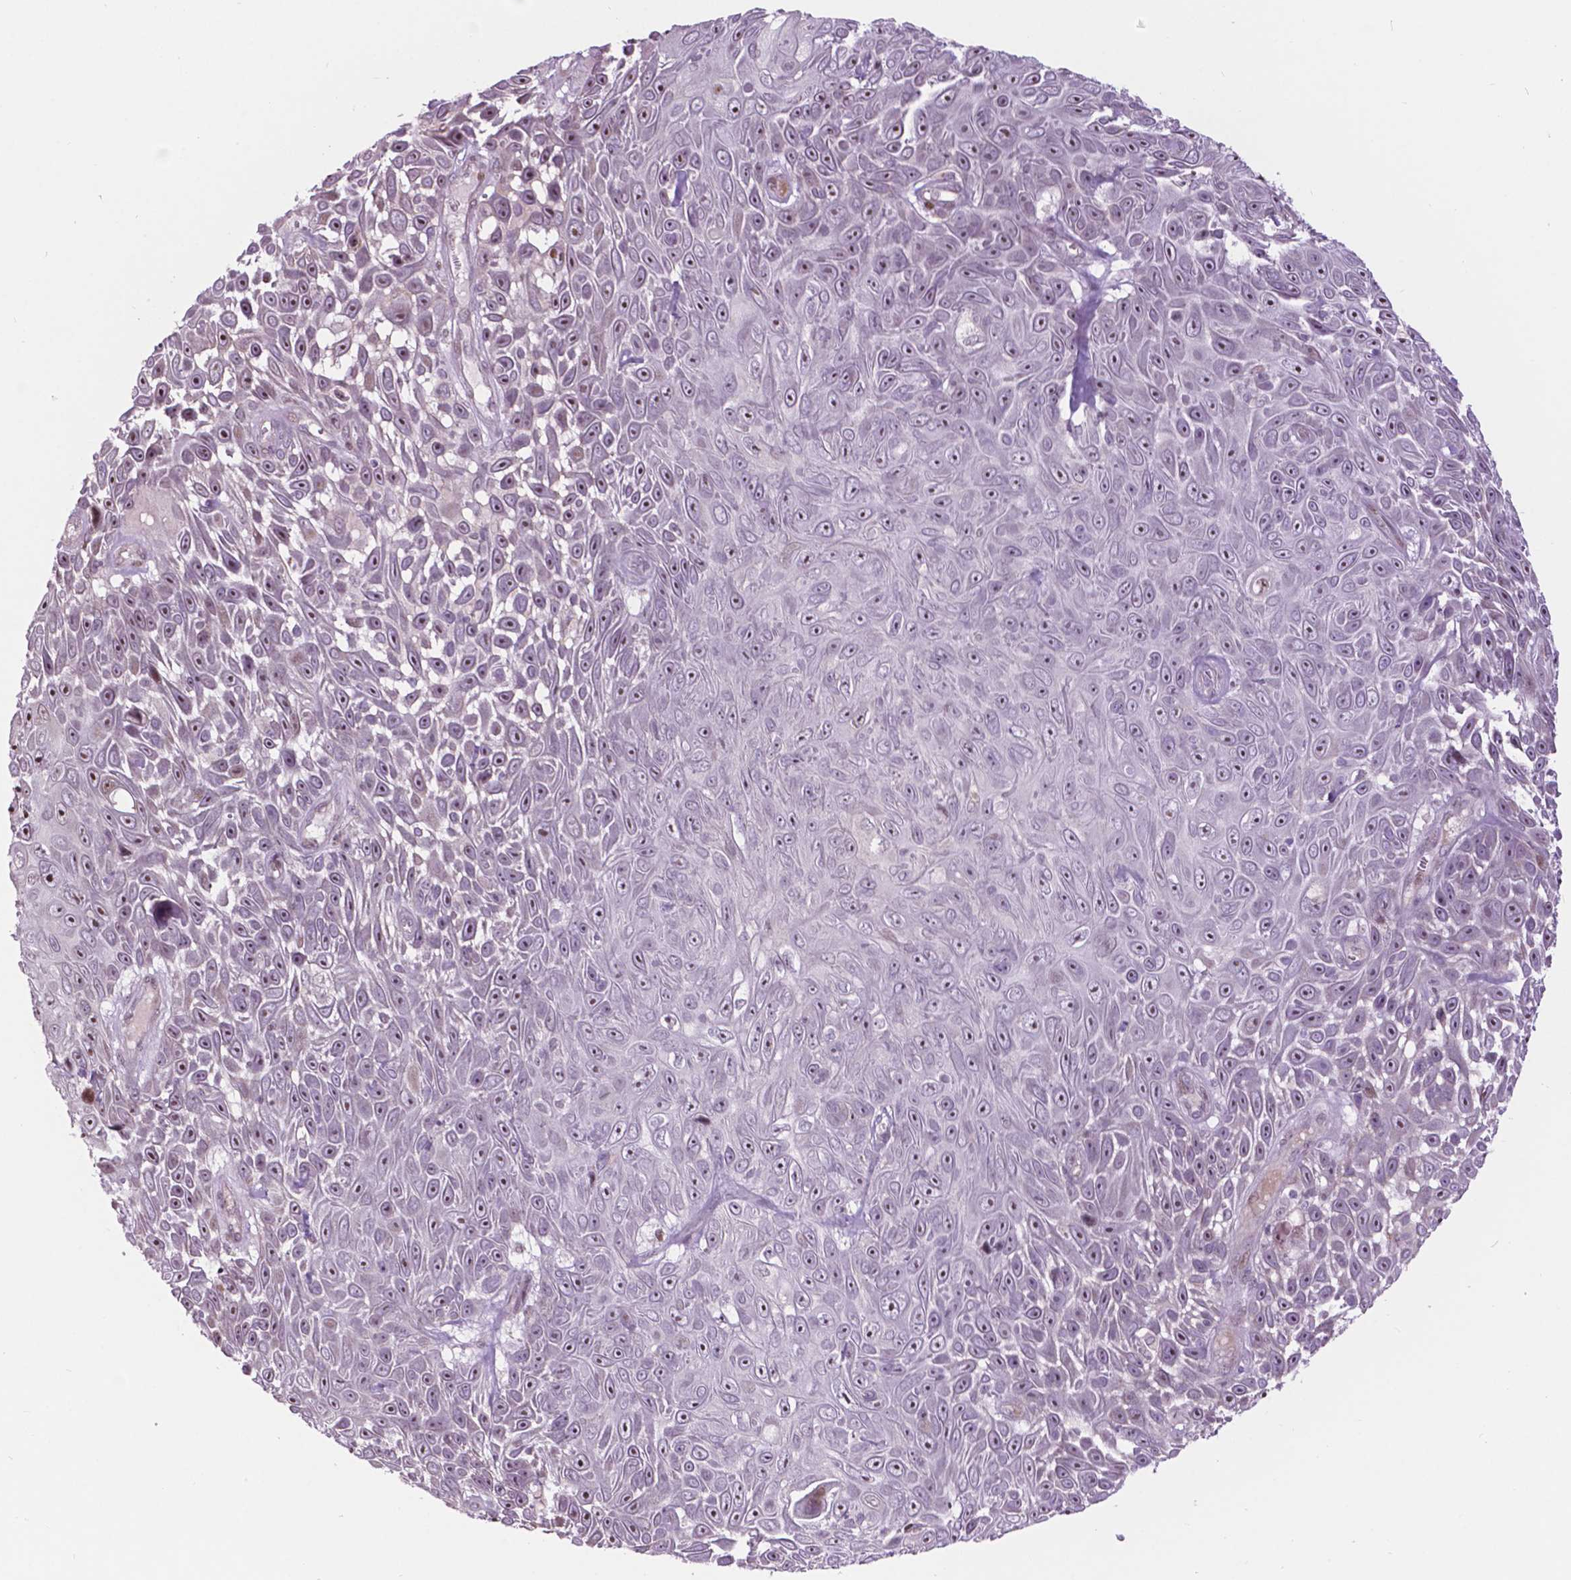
{"staining": {"intensity": "weak", "quantity": "25%-75%", "location": "nuclear"}, "tissue": "skin cancer", "cell_type": "Tumor cells", "image_type": "cancer", "snomed": [{"axis": "morphology", "description": "Squamous cell carcinoma, NOS"}, {"axis": "topography", "description": "Skin"}], "caption": "The micrograph reveals staining of squamous cell carcinoma (skin), revealing weak nuclear protein positivity (brown color) within tumor cells.", "gene": "PTPN18", "patient": {"sex": "male", "age": 82}}